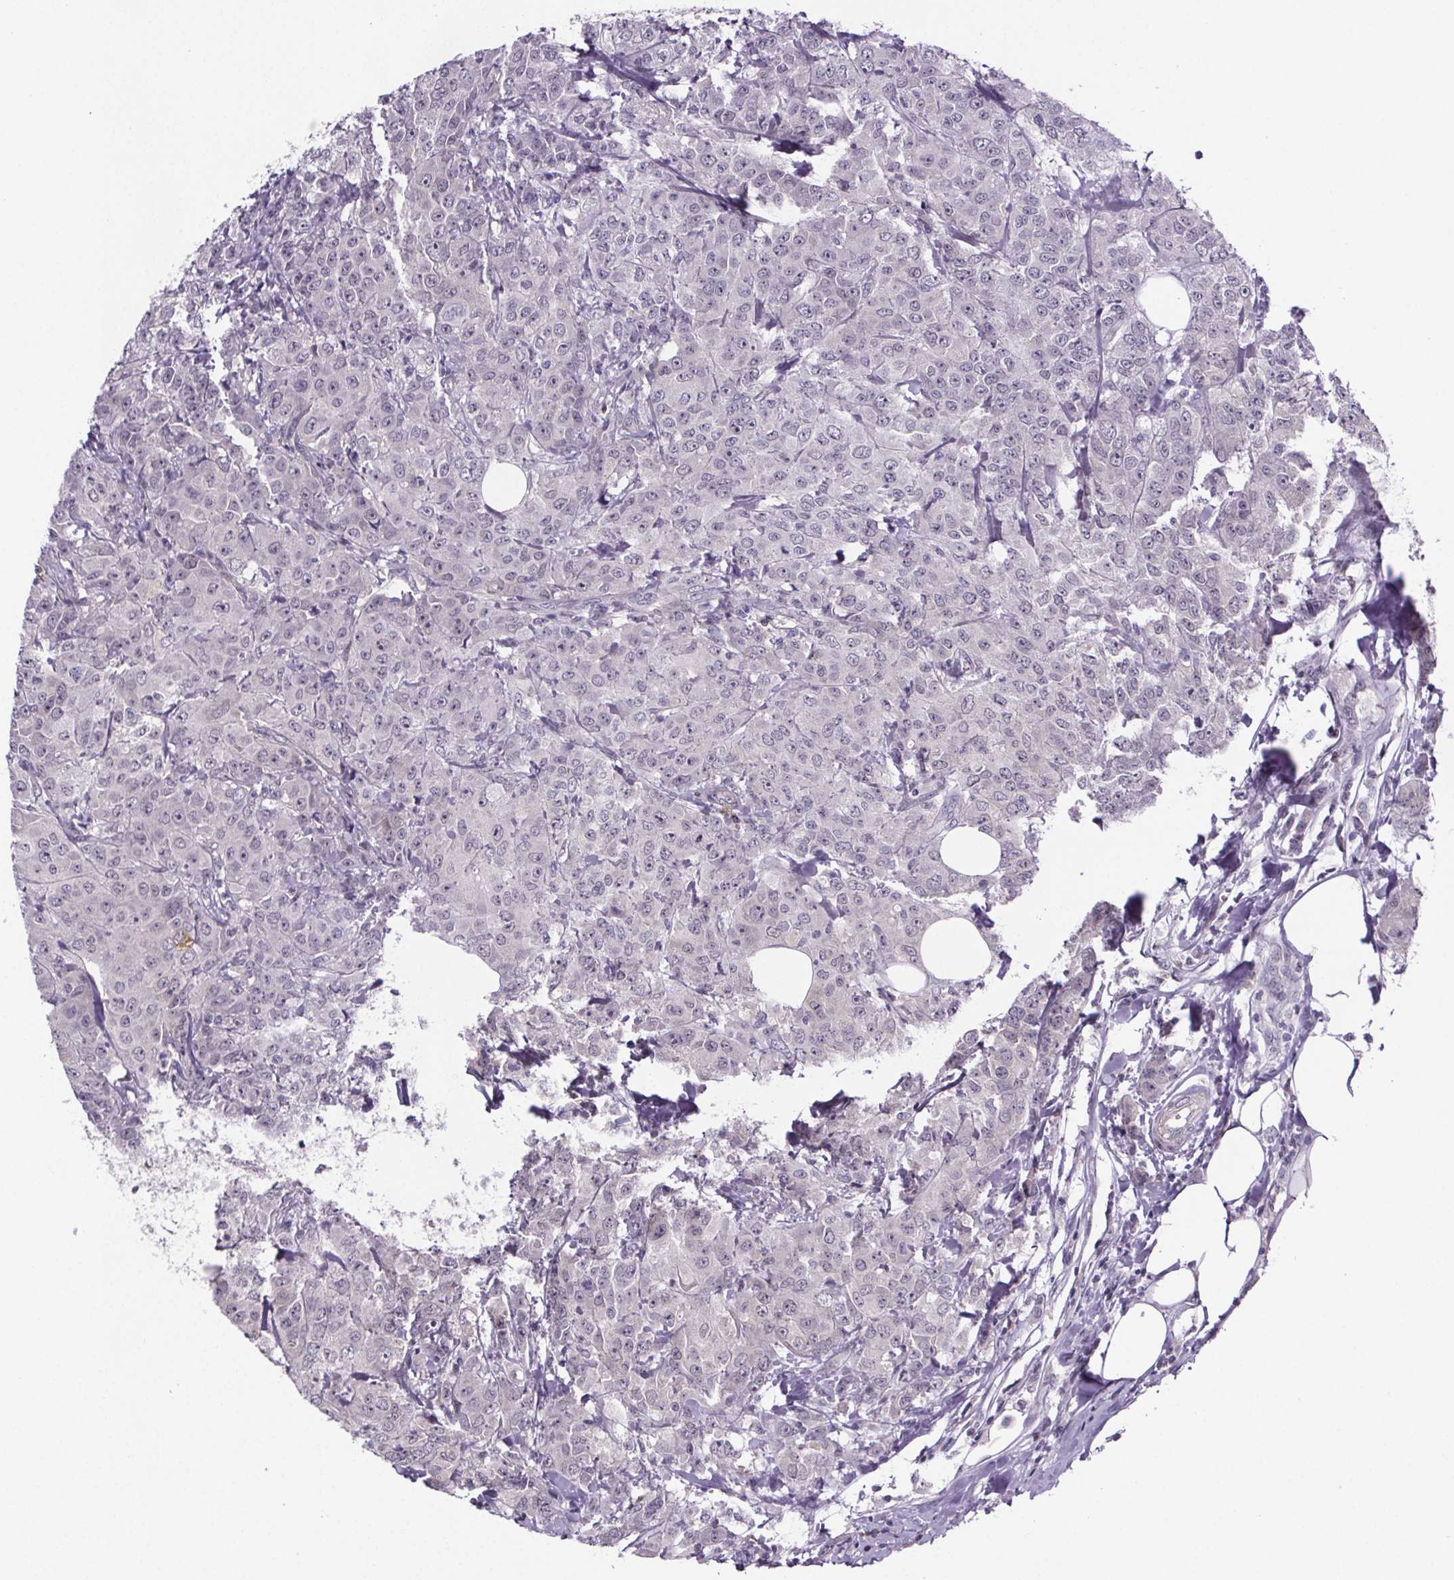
{"staining": {"intensity": "negative", "quantity": "none", "location": "none"}, "tissue": "breast cancer", "cell_type": "Tumor cells", "image_type": "cancer", "snomed": [{"axis": "morphology", "description": "Normal tissue, NOS"}, {"axis": "morphology", "description": "Duct carcinoma"}, {"axis": "topography", "description": "Breast"}], "caption": "This is a image of IHC staining of breast invasive ductal carcinoma, which shows no staining in tumor cells. (DAB (3,3'-diaminobenzidine) immunohistochemistry, high magnification).", "gene": "TTC12", "patient": {"sex": "female", "age": 43}}